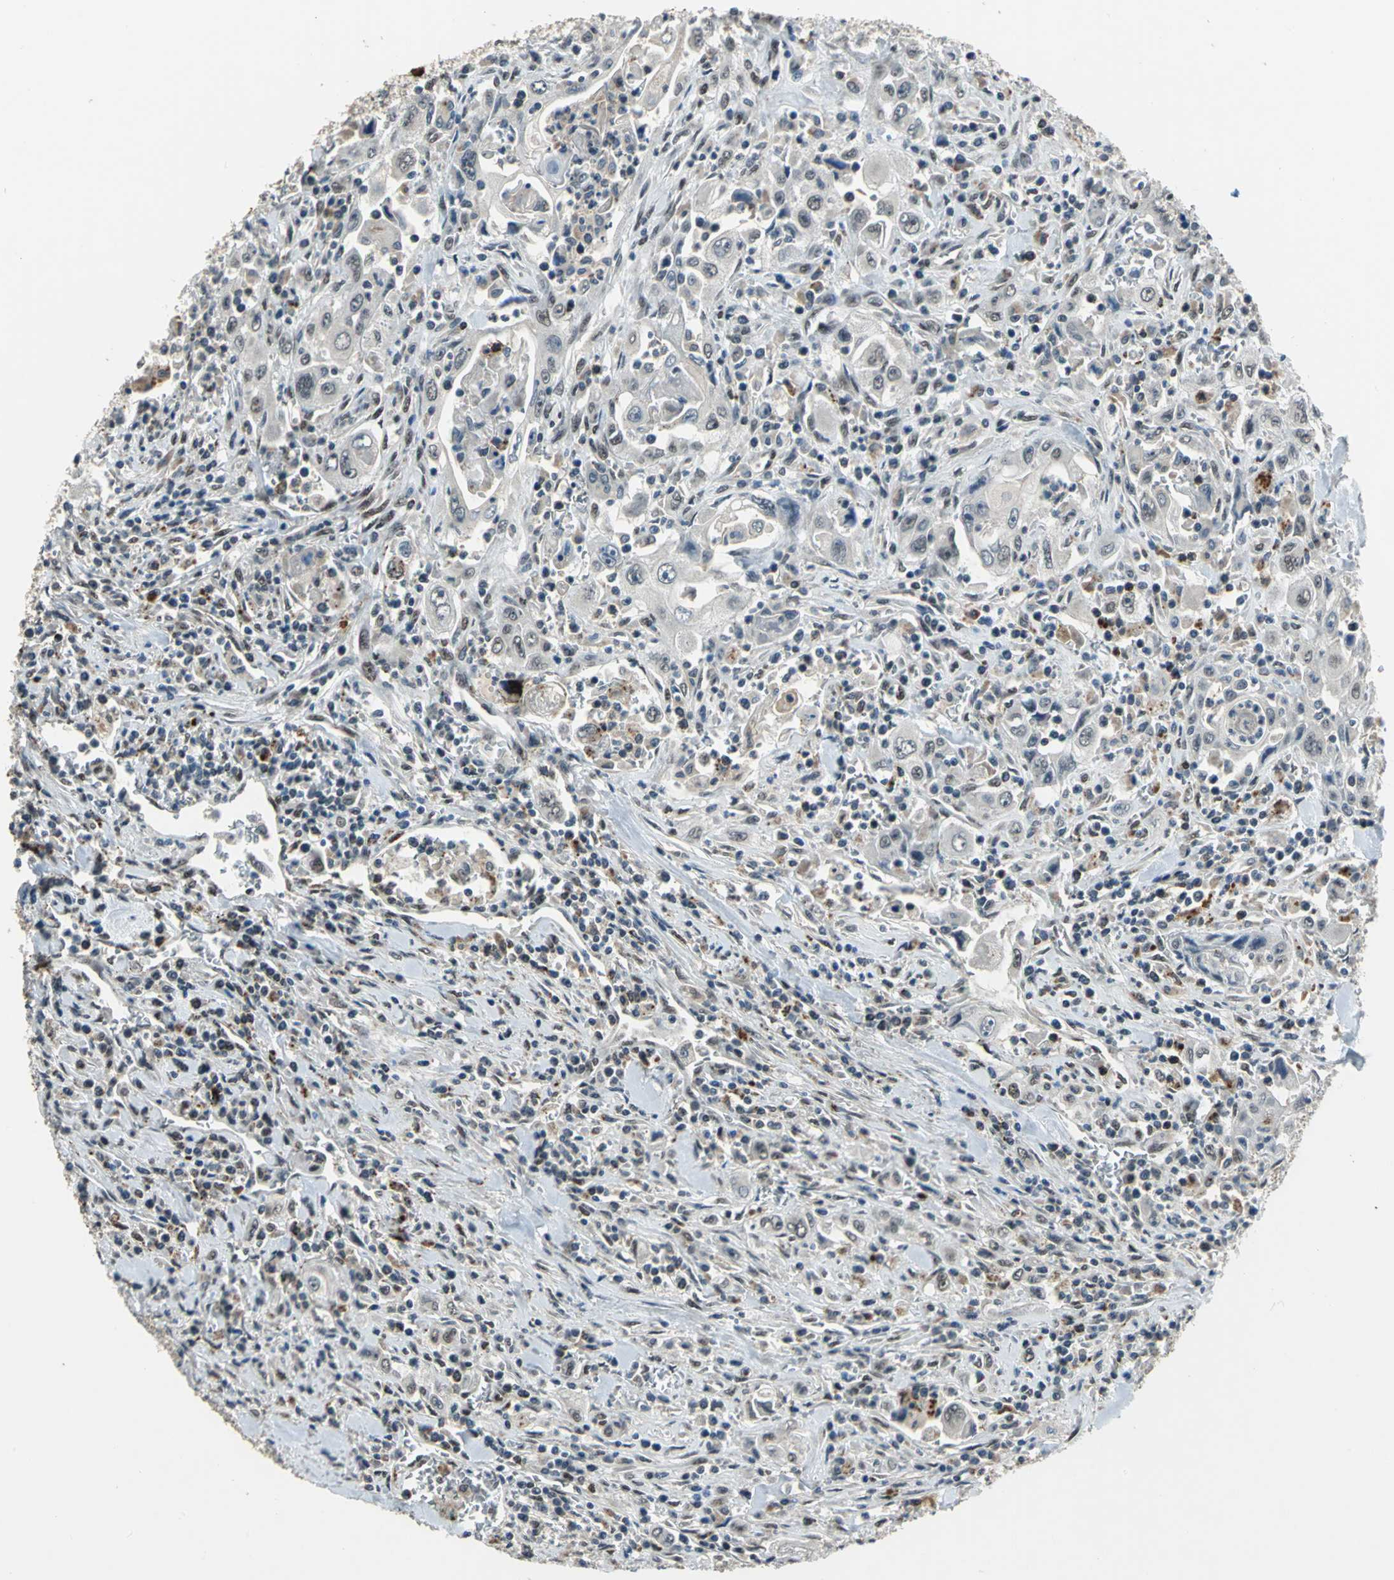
{"staining": {"intensity": "negative", "quantity": "none", "location": "none"}, "tissue": "pancreatic cancer", "cell_type": "Tumor cells", "image_type": "cancer", "snomed": [{"axis": "morphology", "description": "Adenocarcinoma, NOS"}, {"axis": "topography", "description": "Pancreas"}], "caption": "A high-resolution micrograph shows immunohistochemistry staining of pancreatic cancer, which demonstrates no significant staining in tumor cells.", "gene": "ELF2", "patient": {"sex": "male", "age": 70}}